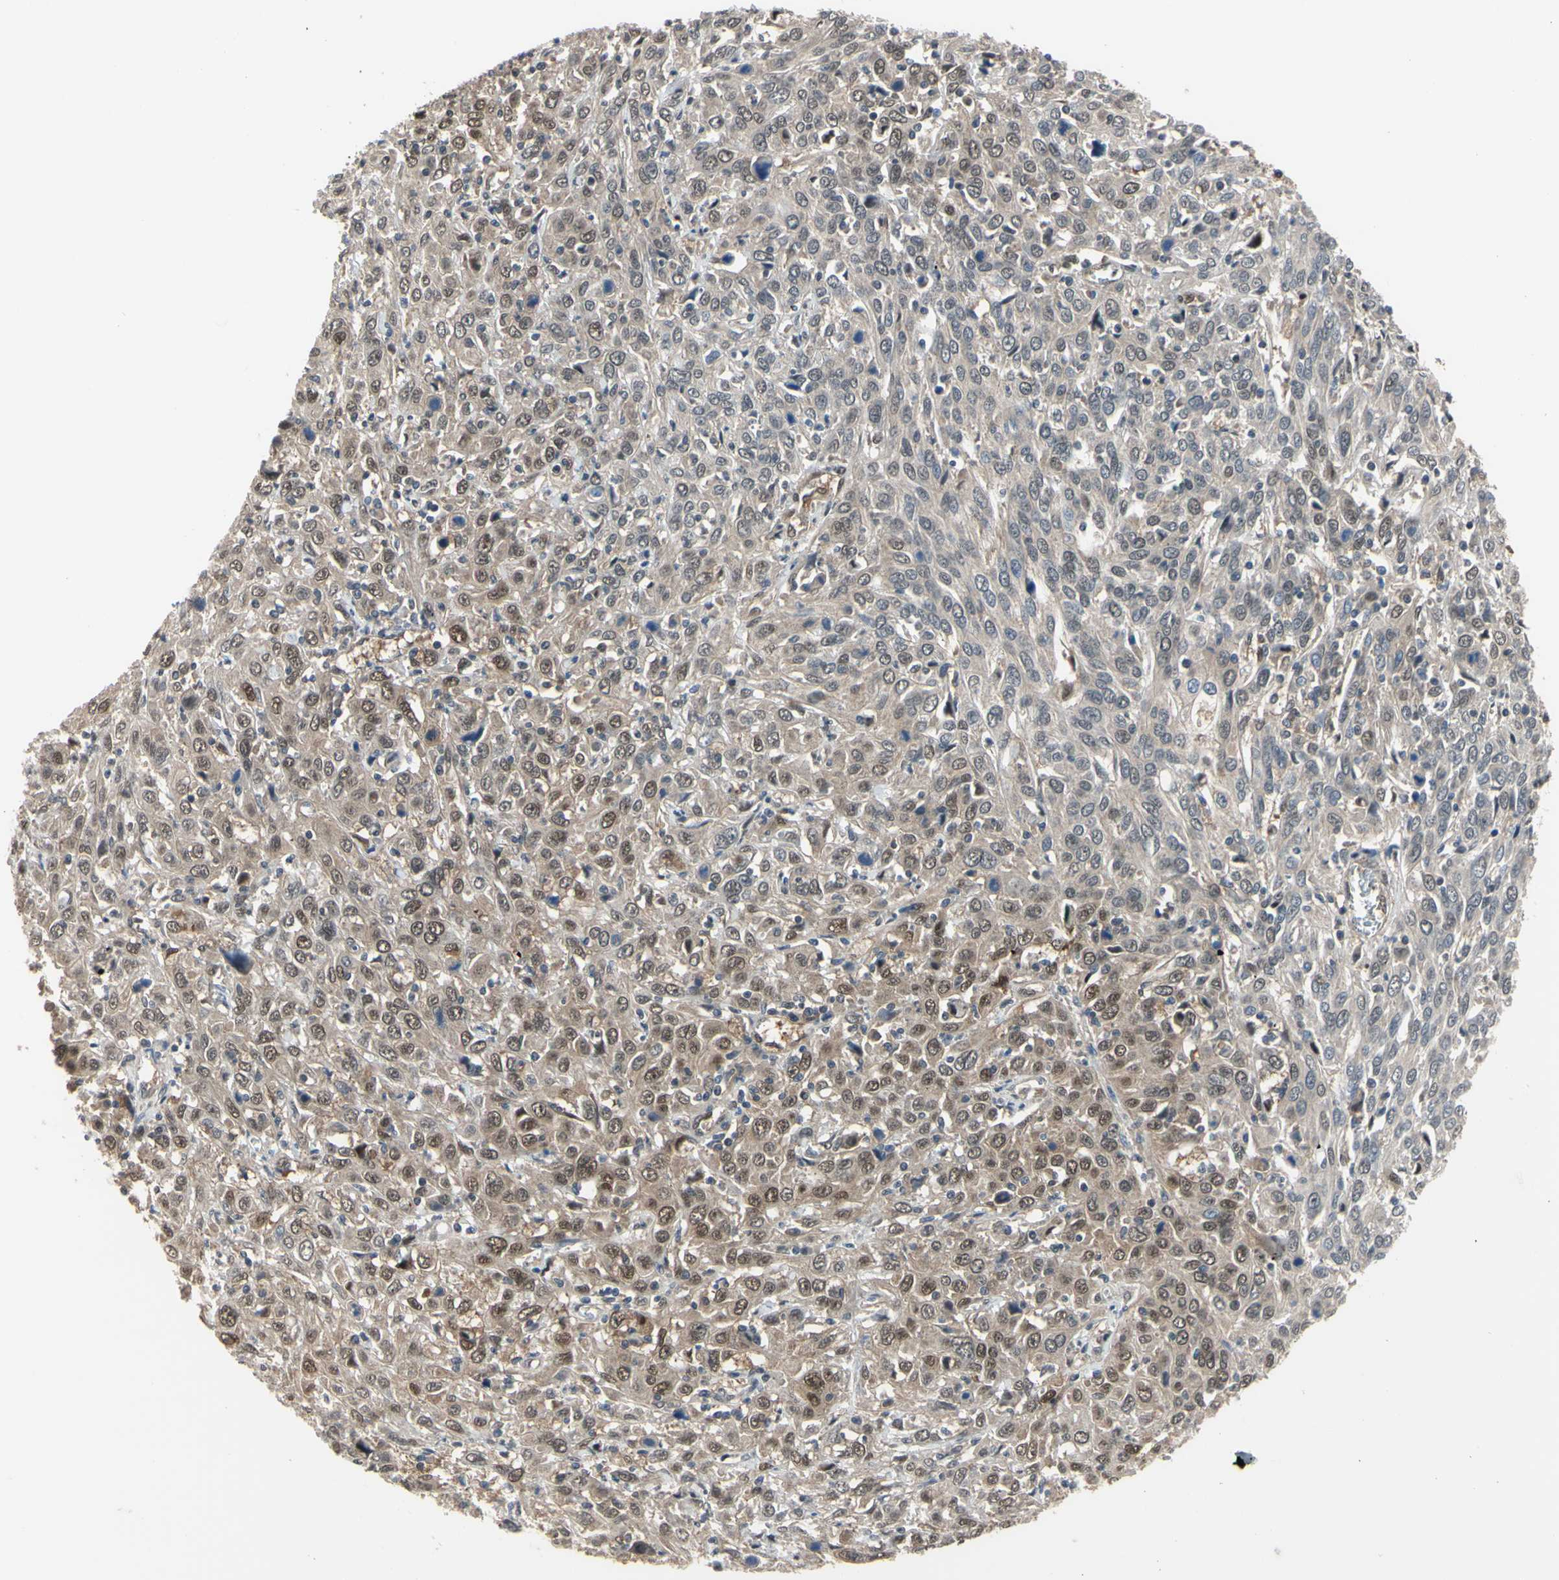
{"staining": {"intensity": "moderate", "quantity": "25%-75%", "location": "cytoplasmic/membranous,nuclear"}, "tissue": "cervical cancer", "cell_type": "Tumor cells", "image_type": "cancer", "snomed": [{"axis": "morphology", "description": "Squamous cell carcinoma, NOS"}, {"axis": "topography", "description": "Cervix"}], "caption": "The photomicrograph exhibits immunohistochemical staining of cervical cancer. There is moderate cytoplasmic/membranous and nuclear staining is appreciated in approximately 25%-75% of tumor cells.", "gene": "HSPA4", "patient": {"sex": "female", "age": 46}}